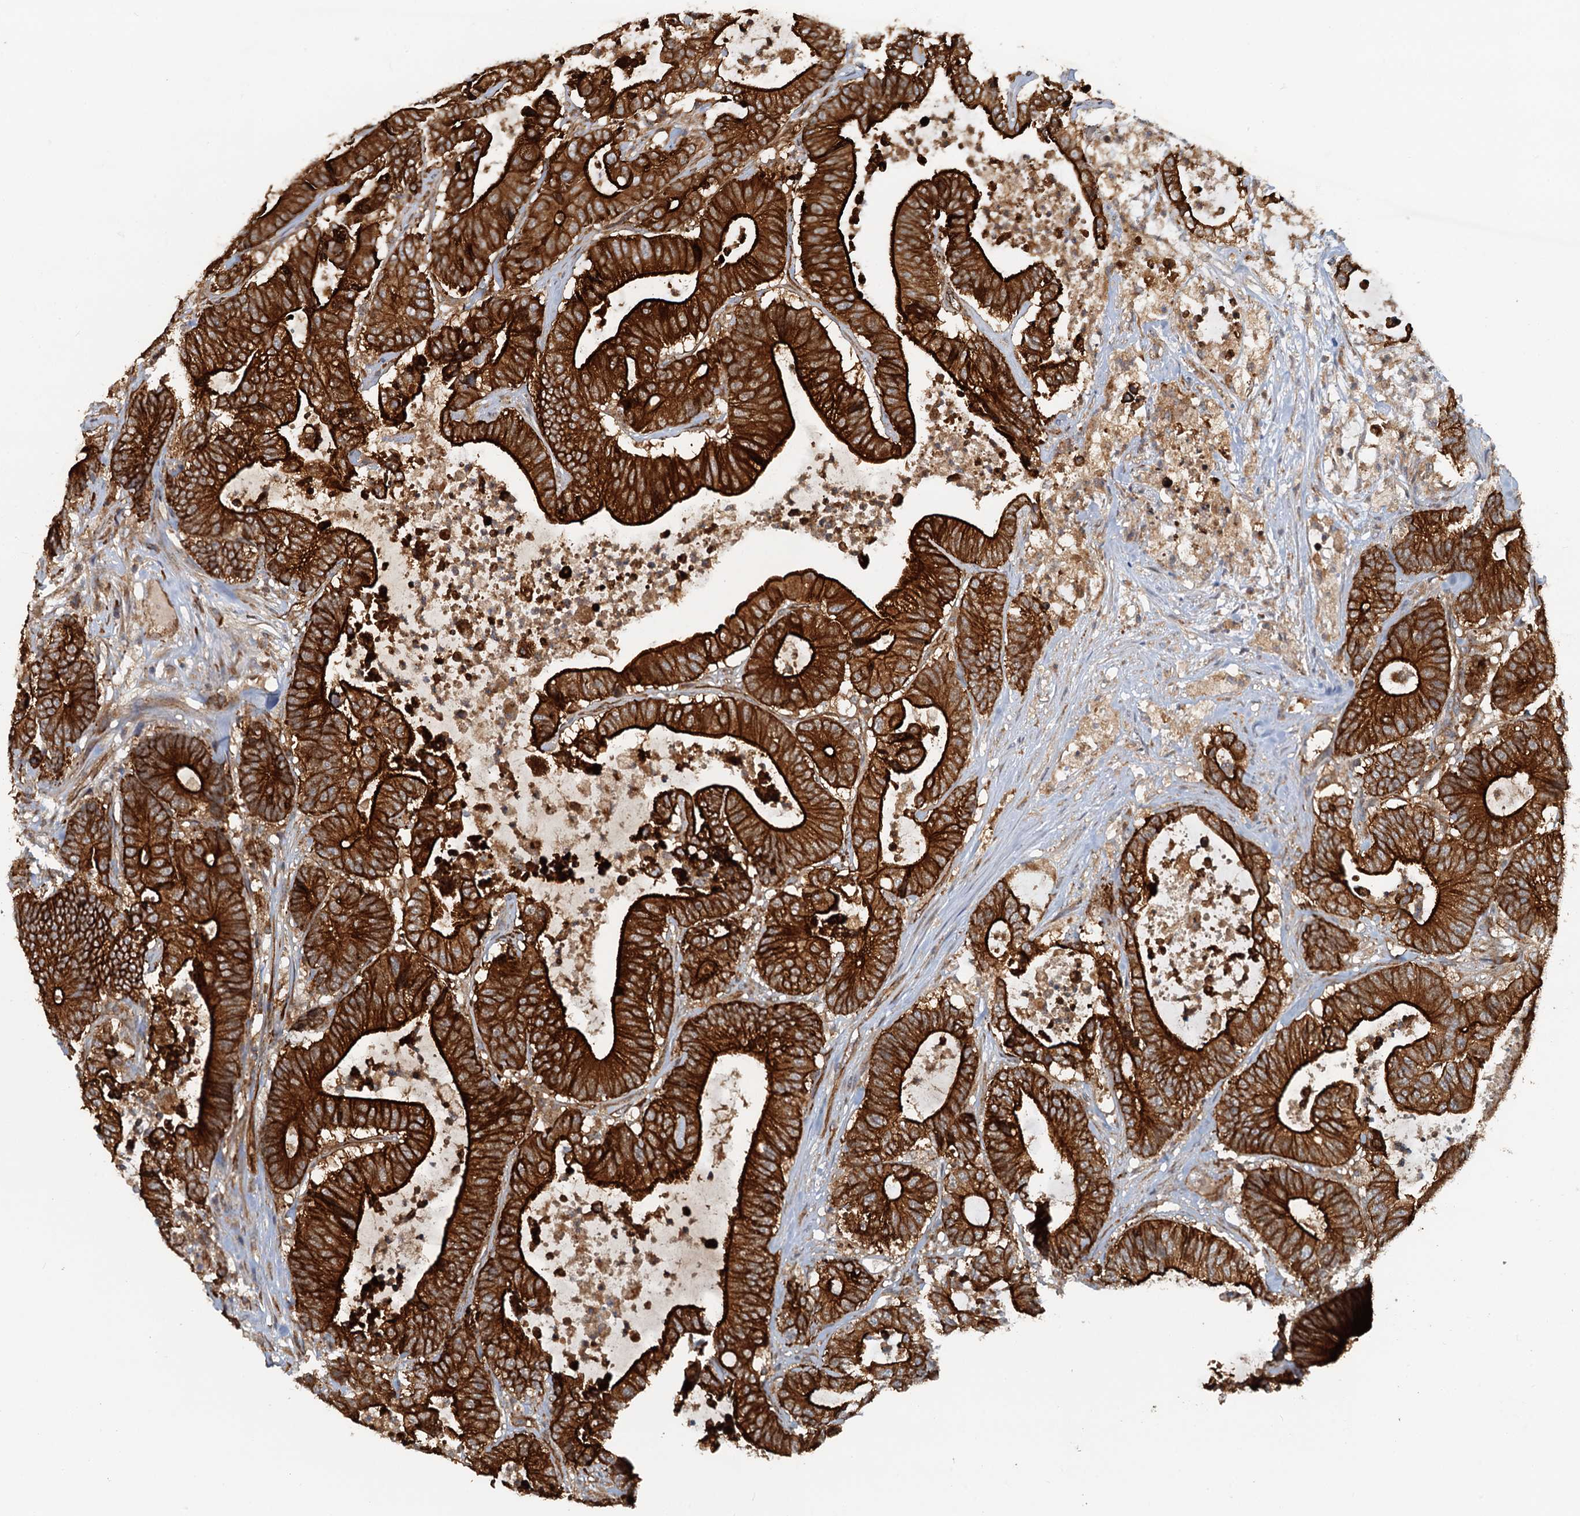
{"staining": {"intensity": "strong", "quantity": ">75%", "location": "cytoplasmic/membranous"}, "tissue": "colorectal cancer", "cell_type": "Tumor cells", "image_type": "cancer", "snomed": [{"axis": "morphology", "description": "Adenocarcinoma, NOS"}, {"axis": "topography", "description": "Colon"}], "caption": "Protein expression analysis of human colorectal cancer (adenocarcinoma) reveals strong cytoplasmic/membranous positivity in approximately >75% of tumor cells.", "gene": "NIPAL3", "patient": {"sex": "female", "age": 84}}